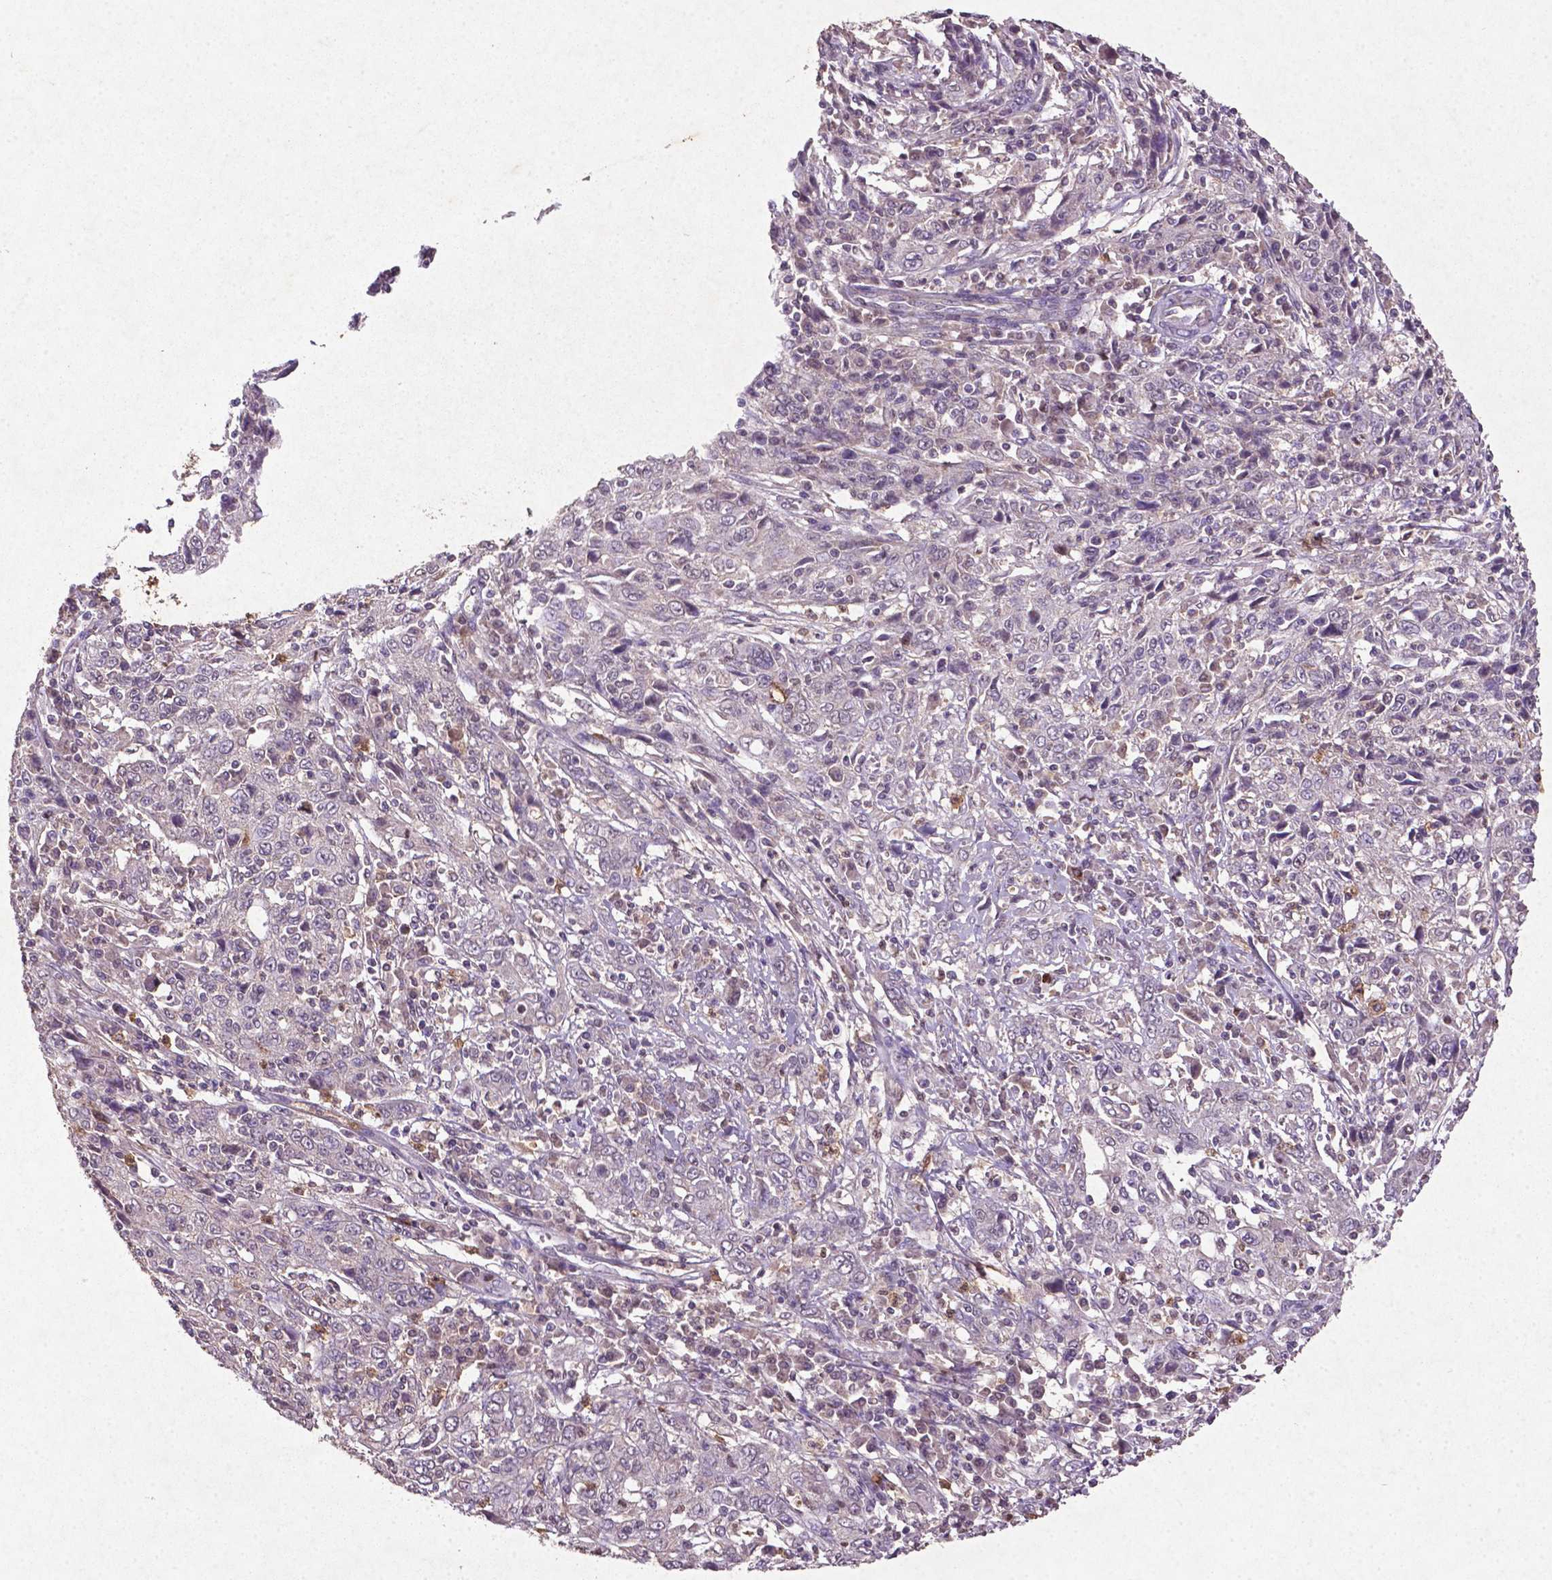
{"staining": {"intensity": "negative", "quantity": "none", "location": "none"}, "tissue": "cervical cancer", "cell_type": "Tumor cells", "image_type": "cancer", "snomed": [{"axis": "morphology", "description": "Squamous cell carcinoma, NOS"}, {"axis": "topography", "description": "Cervix"}], "caption": "A histopathology image of human squamous cell carcinoma (cervical) is negative for staining in tumor cells.", "gene": "MTOR", "patient": {"sex": "female", "age": 46}}